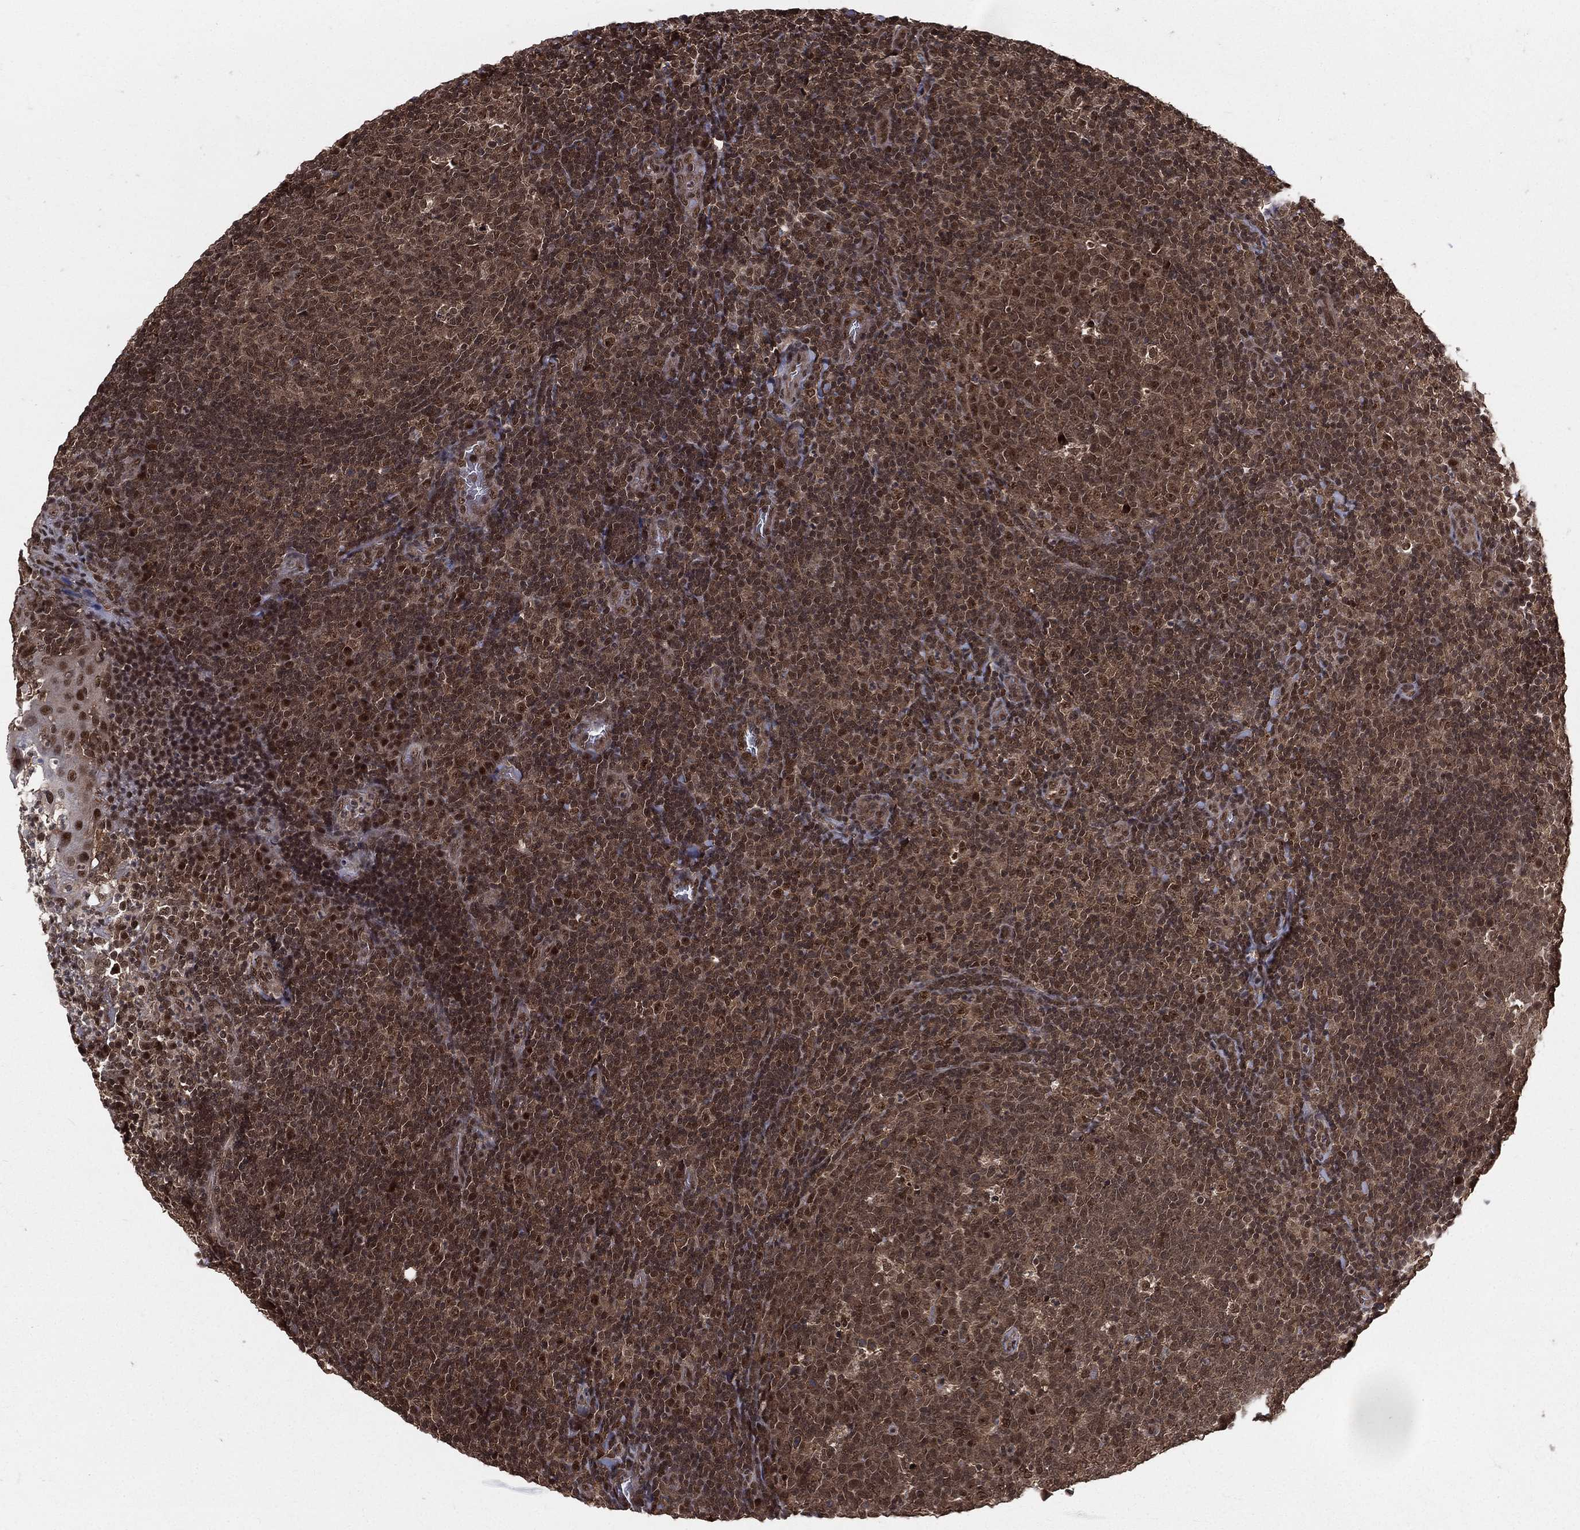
{"staining": {"intensity": "weak", "quantity": "25%-75%", "location": "cytoplasmic/membranous,nuclear"}, "tissue": "tonsil", "cell_type": "Germinal center cells", "image_type": "normal", "snomed": [{"axis": "morphology", "description": "Normal tissue, NOS"}, {"axis": "topography", "description": "Tonsil"}], "caption": "Protein expression analysis of normal tonsil demonstrates weak cytoplasmic/membranous,nuclear positivity in about 25%-75% of germinal center cells.", "gene": "COPS4", "patient": {"sex": "female", "age": 5}}